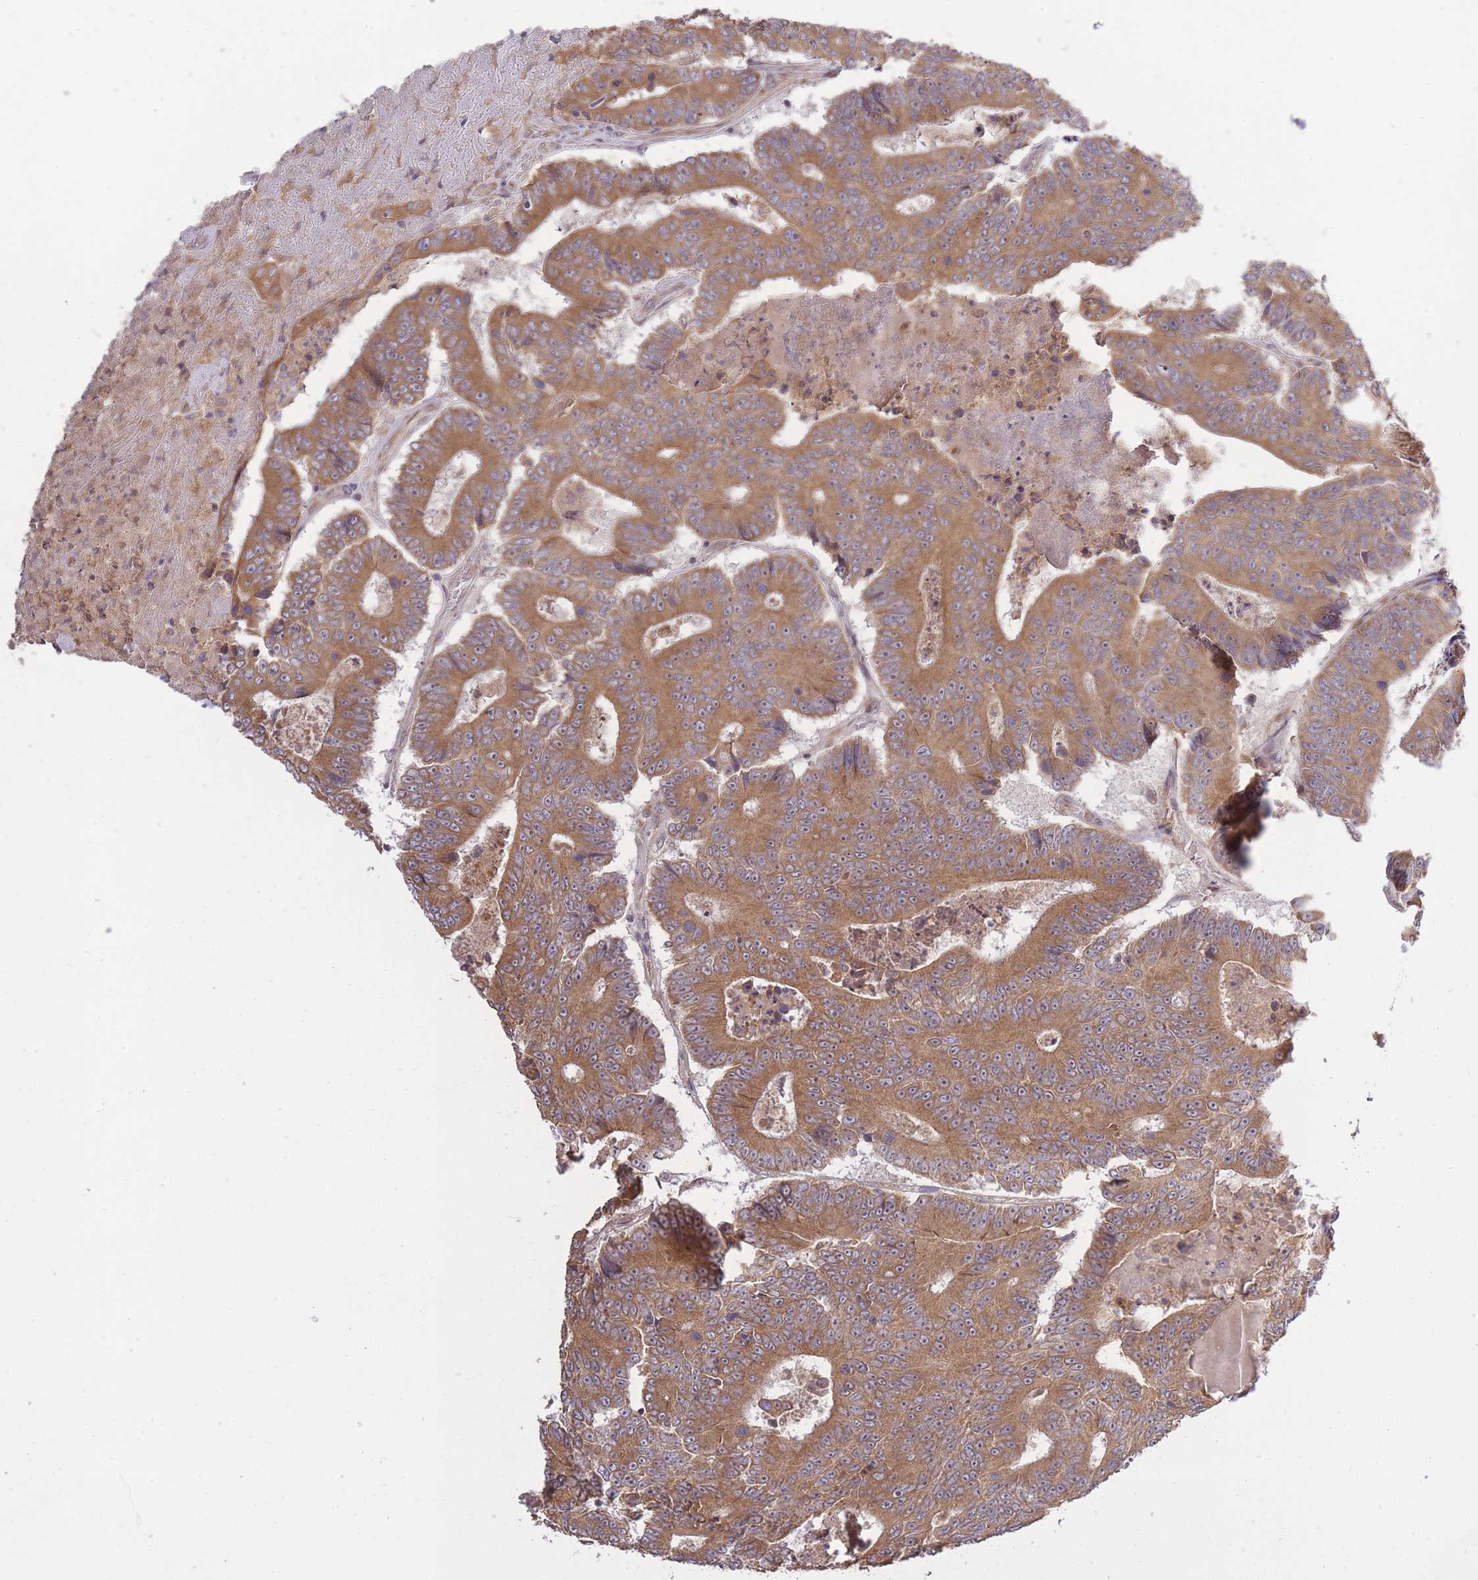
{"staining": {"intensity": "moderate", "quantity": ">75%", "location": "cytoplasmic/membranous"}, "tissue": "colorectal cancer", "cell_type": "Tumor cells", "image_type": "cancer", "snomed": [{"axis": "morphology", "description": "Adenocarcinoma, NOS"}, {"axis": "topography", "description": "Colon"}], "caption": "Colorectal cancer (adenocarcinoma) stained with a protein marker exhibits moderate staining in tumor cells.", "gene": "ZNF391", "patient": {"sex": "male", "age": 83}}